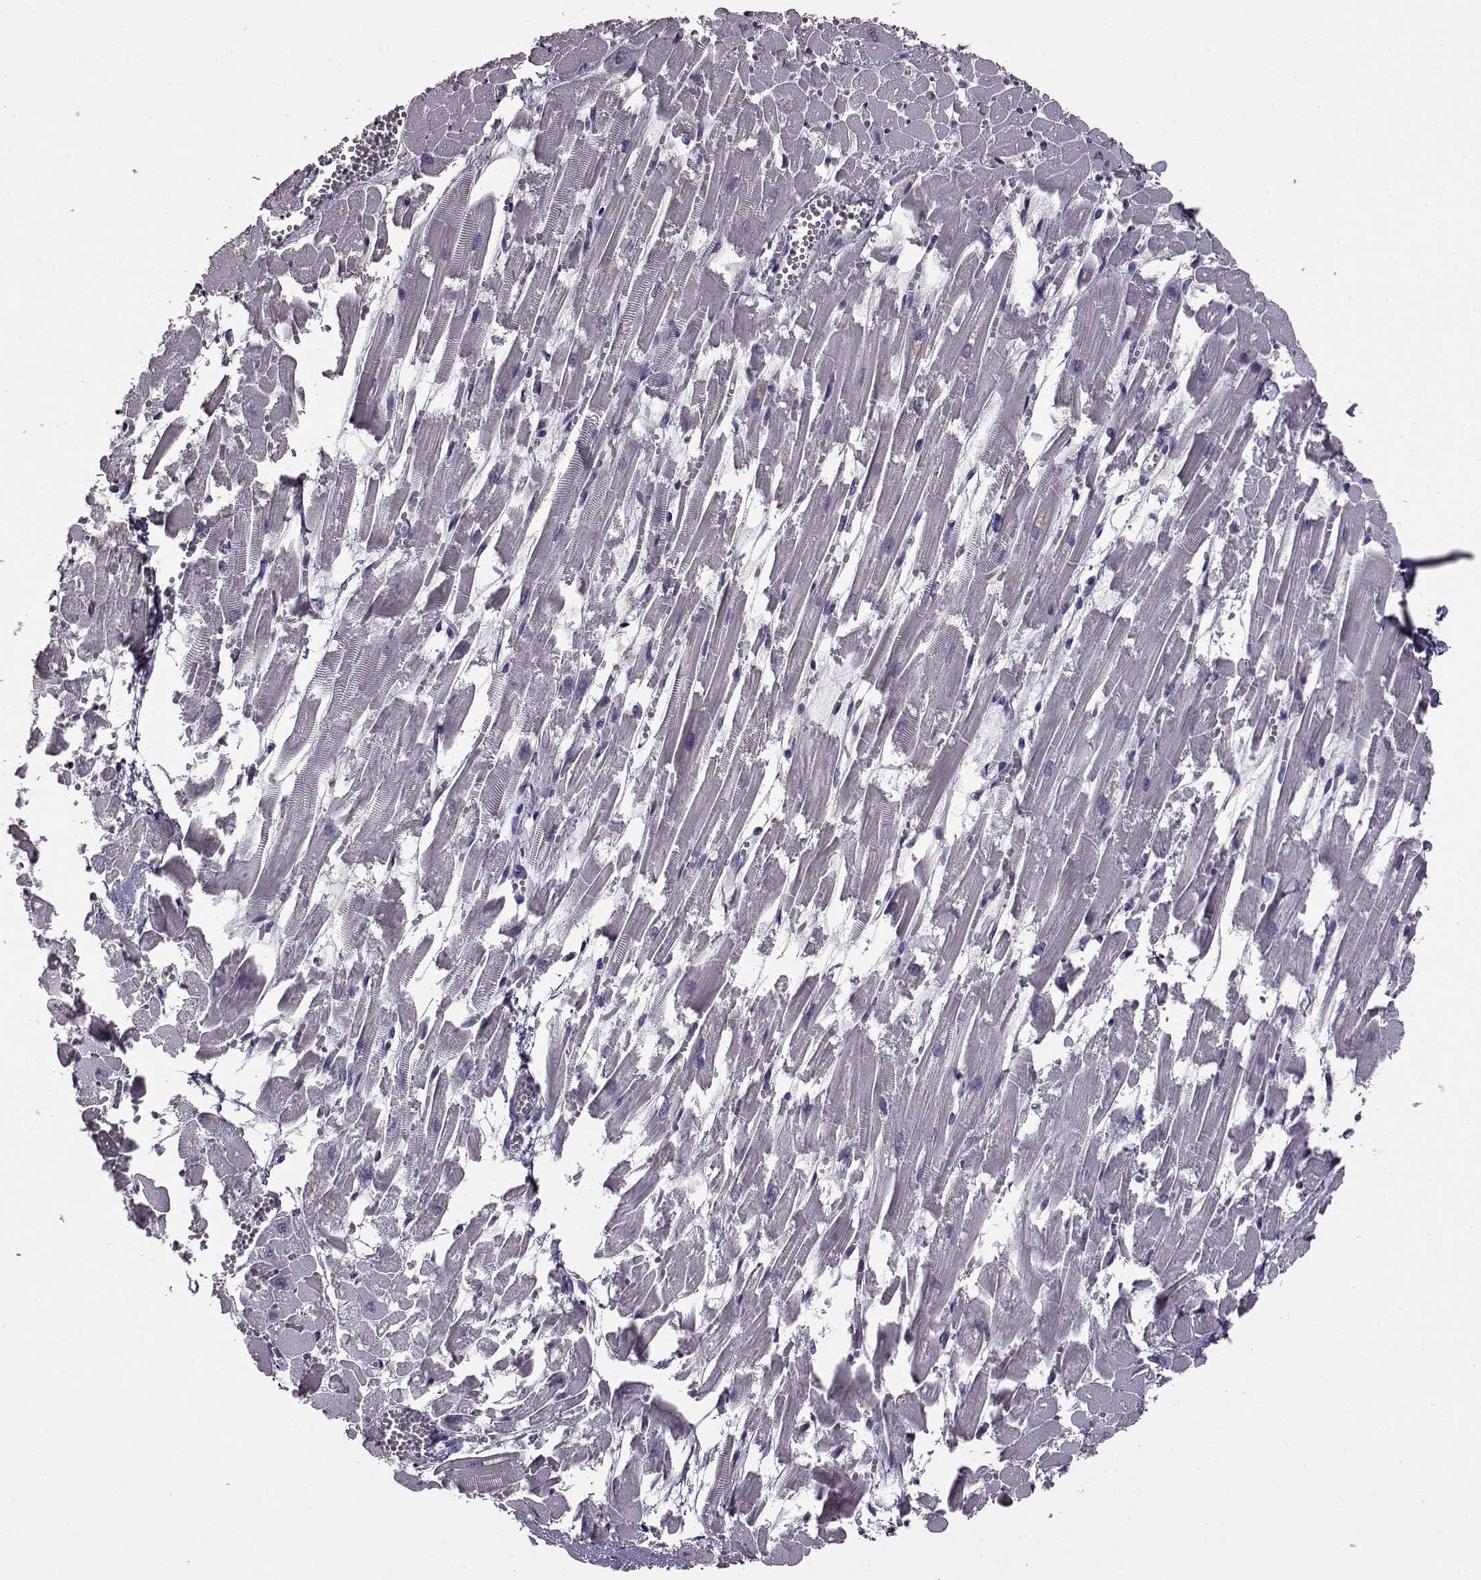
{"staining": {"intensity": "negative", "quantity": "none", "location": "none"}, "tissue": "heart muscle", "cell_type": "Cardiomyocytes", "image_type": "normal", "snomed": [{"axis": "morphology", "description": "Normal tissue, NOS"}, {"axis": "topography", "description": "Heart"}], "caption": "A photomicrograph of heart muscle stained for a protein shows no brown staining in cardiomyocytes. (Stains: DAB IHC with hematoxylin counter stain, Microscopy: brightfield microscopy at high magnification).", "gene": "EDDM3B", "patient": {"sex": "female", "age": 52}}